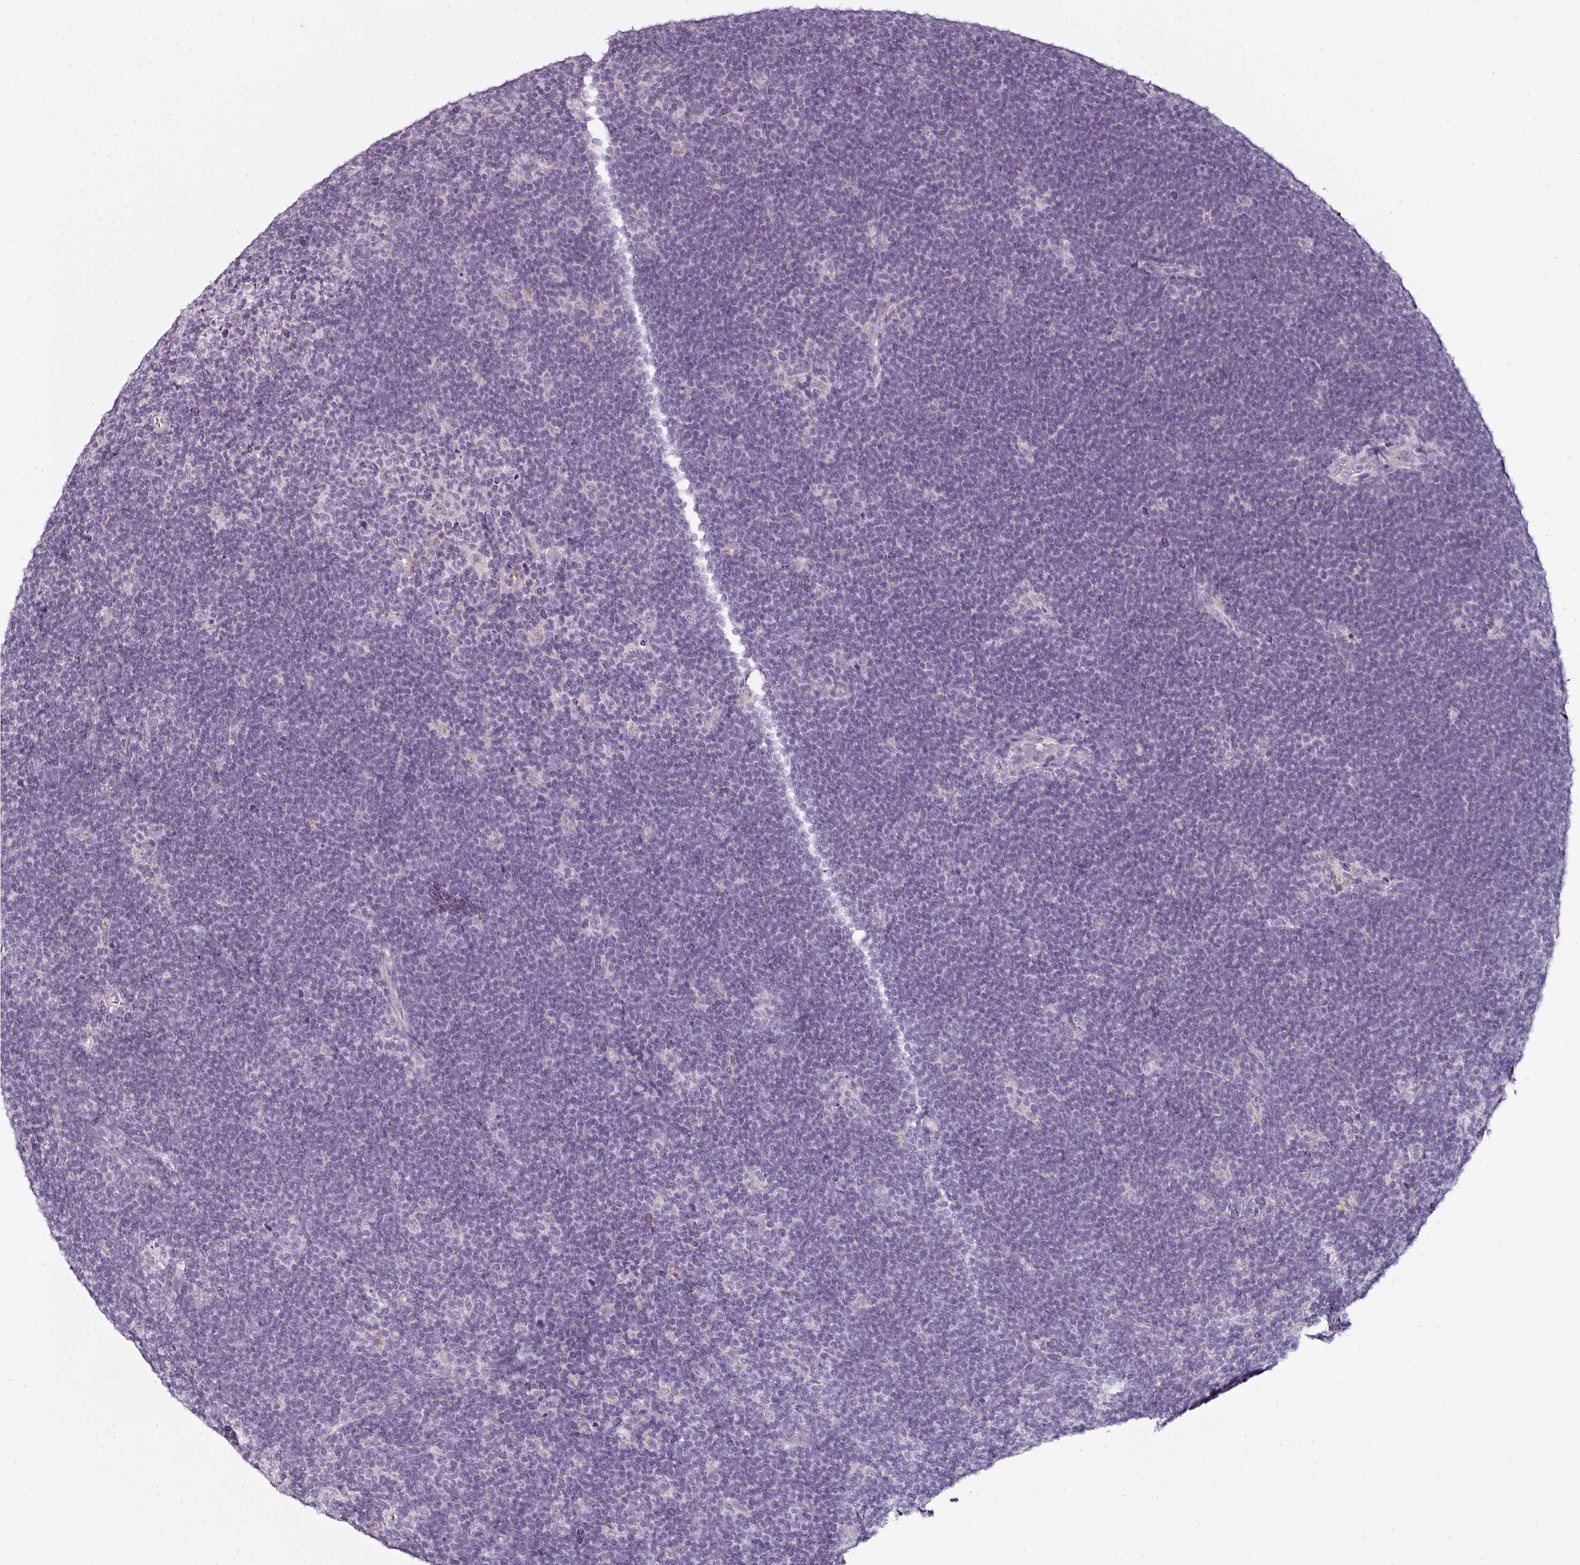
{"staining": {"intensity": "negative", "quantity": "none", "location": "none"}, "tissue": "lymphoma", "cell_type": "Tumor cells", "image_type": "cancer", "snomed": [{"axis": "morphology", "description": "Hodgkin's disease, NOS"}, {"axis": "topography", "description": "Lymph node"}], "caption": "High power microscopy photomicrograph of an immunohistochemistry photomicrograph of lymphoma, revealing no significant positivity in tumor cells.", "gene": "CAP2", "patient": {"sex": "female", "age": 57}}